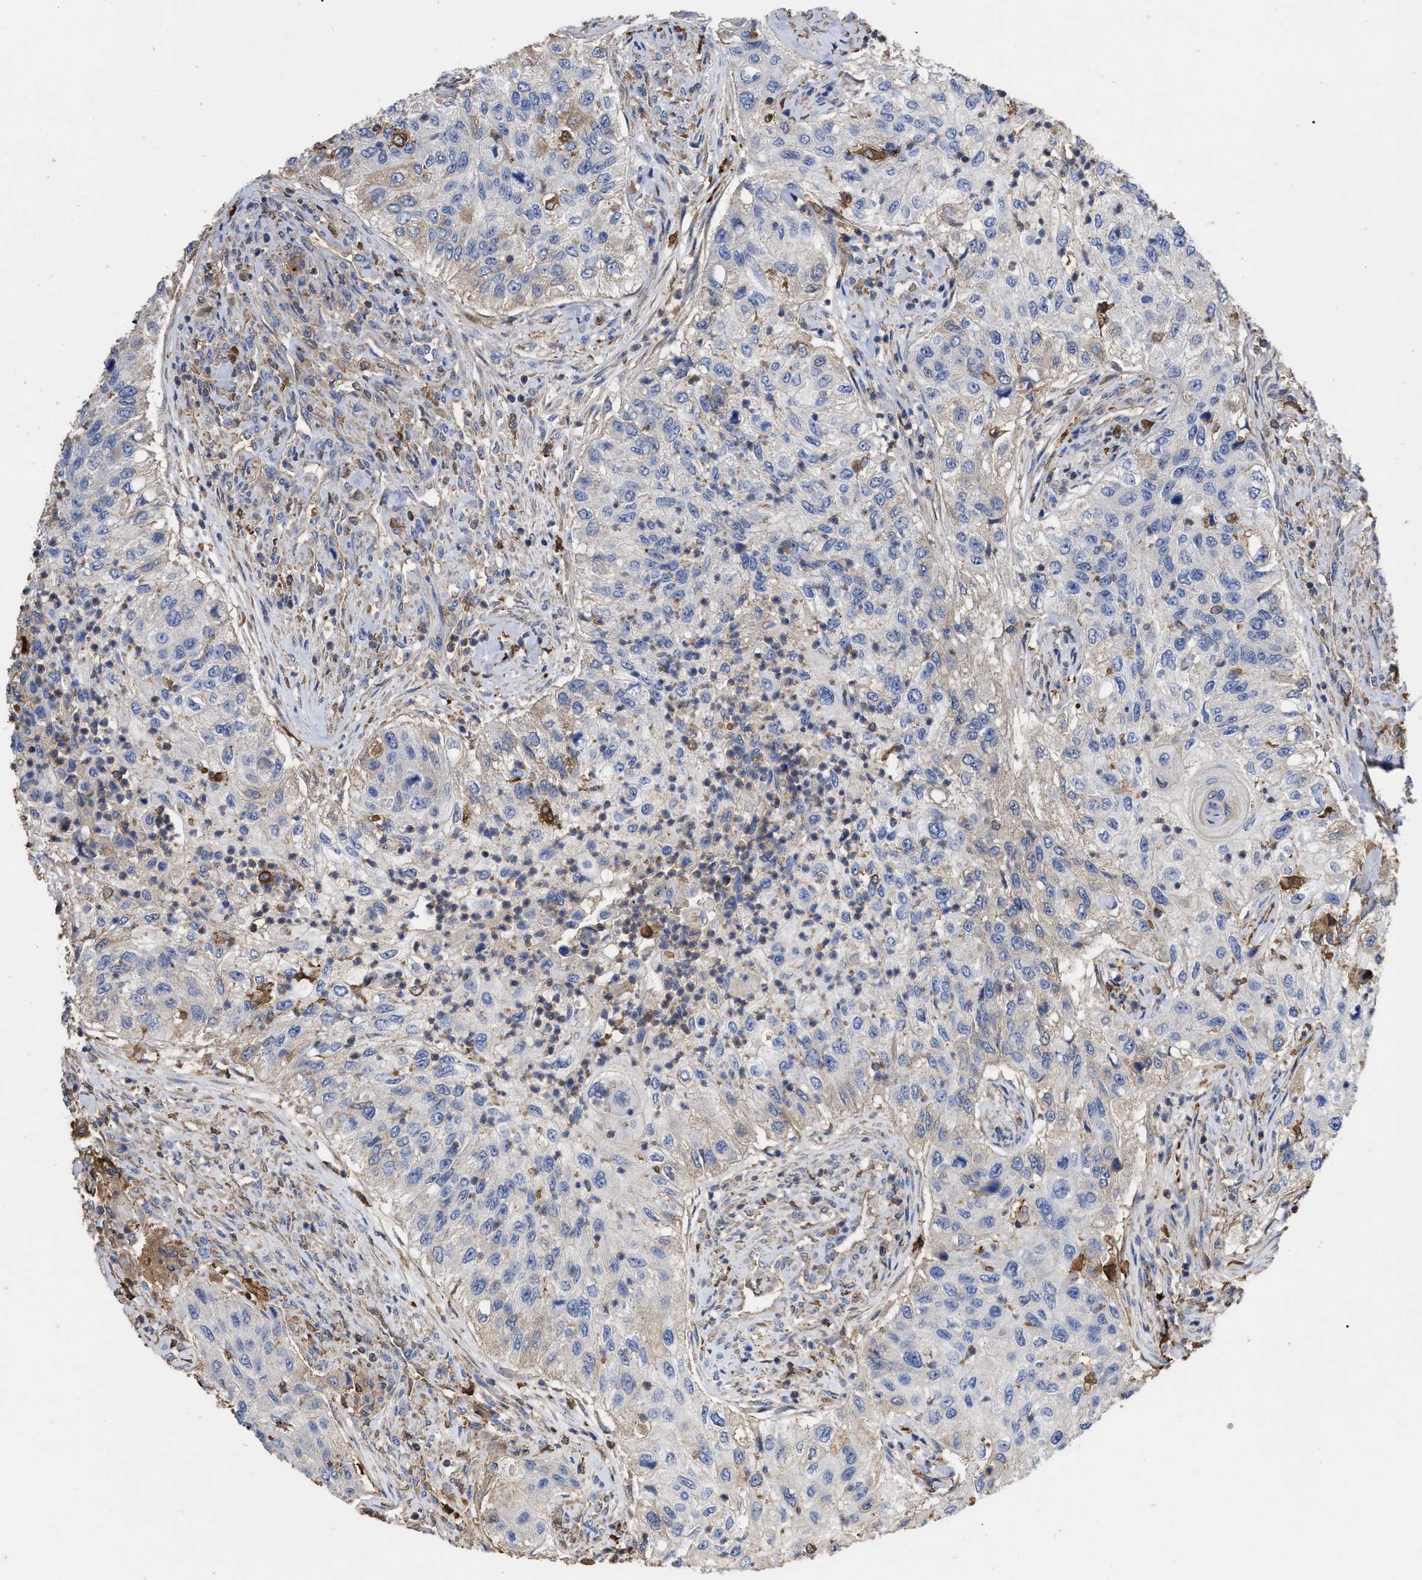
{"staining": {"intensity": "negative", "quantity": "none", "location": "none"}, "tissue": "urothelial cancer", "cell_type": "Tumor cells", "image_type": "cancer", "snomed": [{"axis": "morphology", "description": "Urothelial carcinoma, High grade"}, {"axis": "topography", "description": "Urinary bladder"}], "caption": "Immunohistochemical staining of human high-grade urothelial carcinoma demonstrates no significant staining in tumor cells.", "gene": "GPR179", "patient": {"sex": "female", "age": 60}}